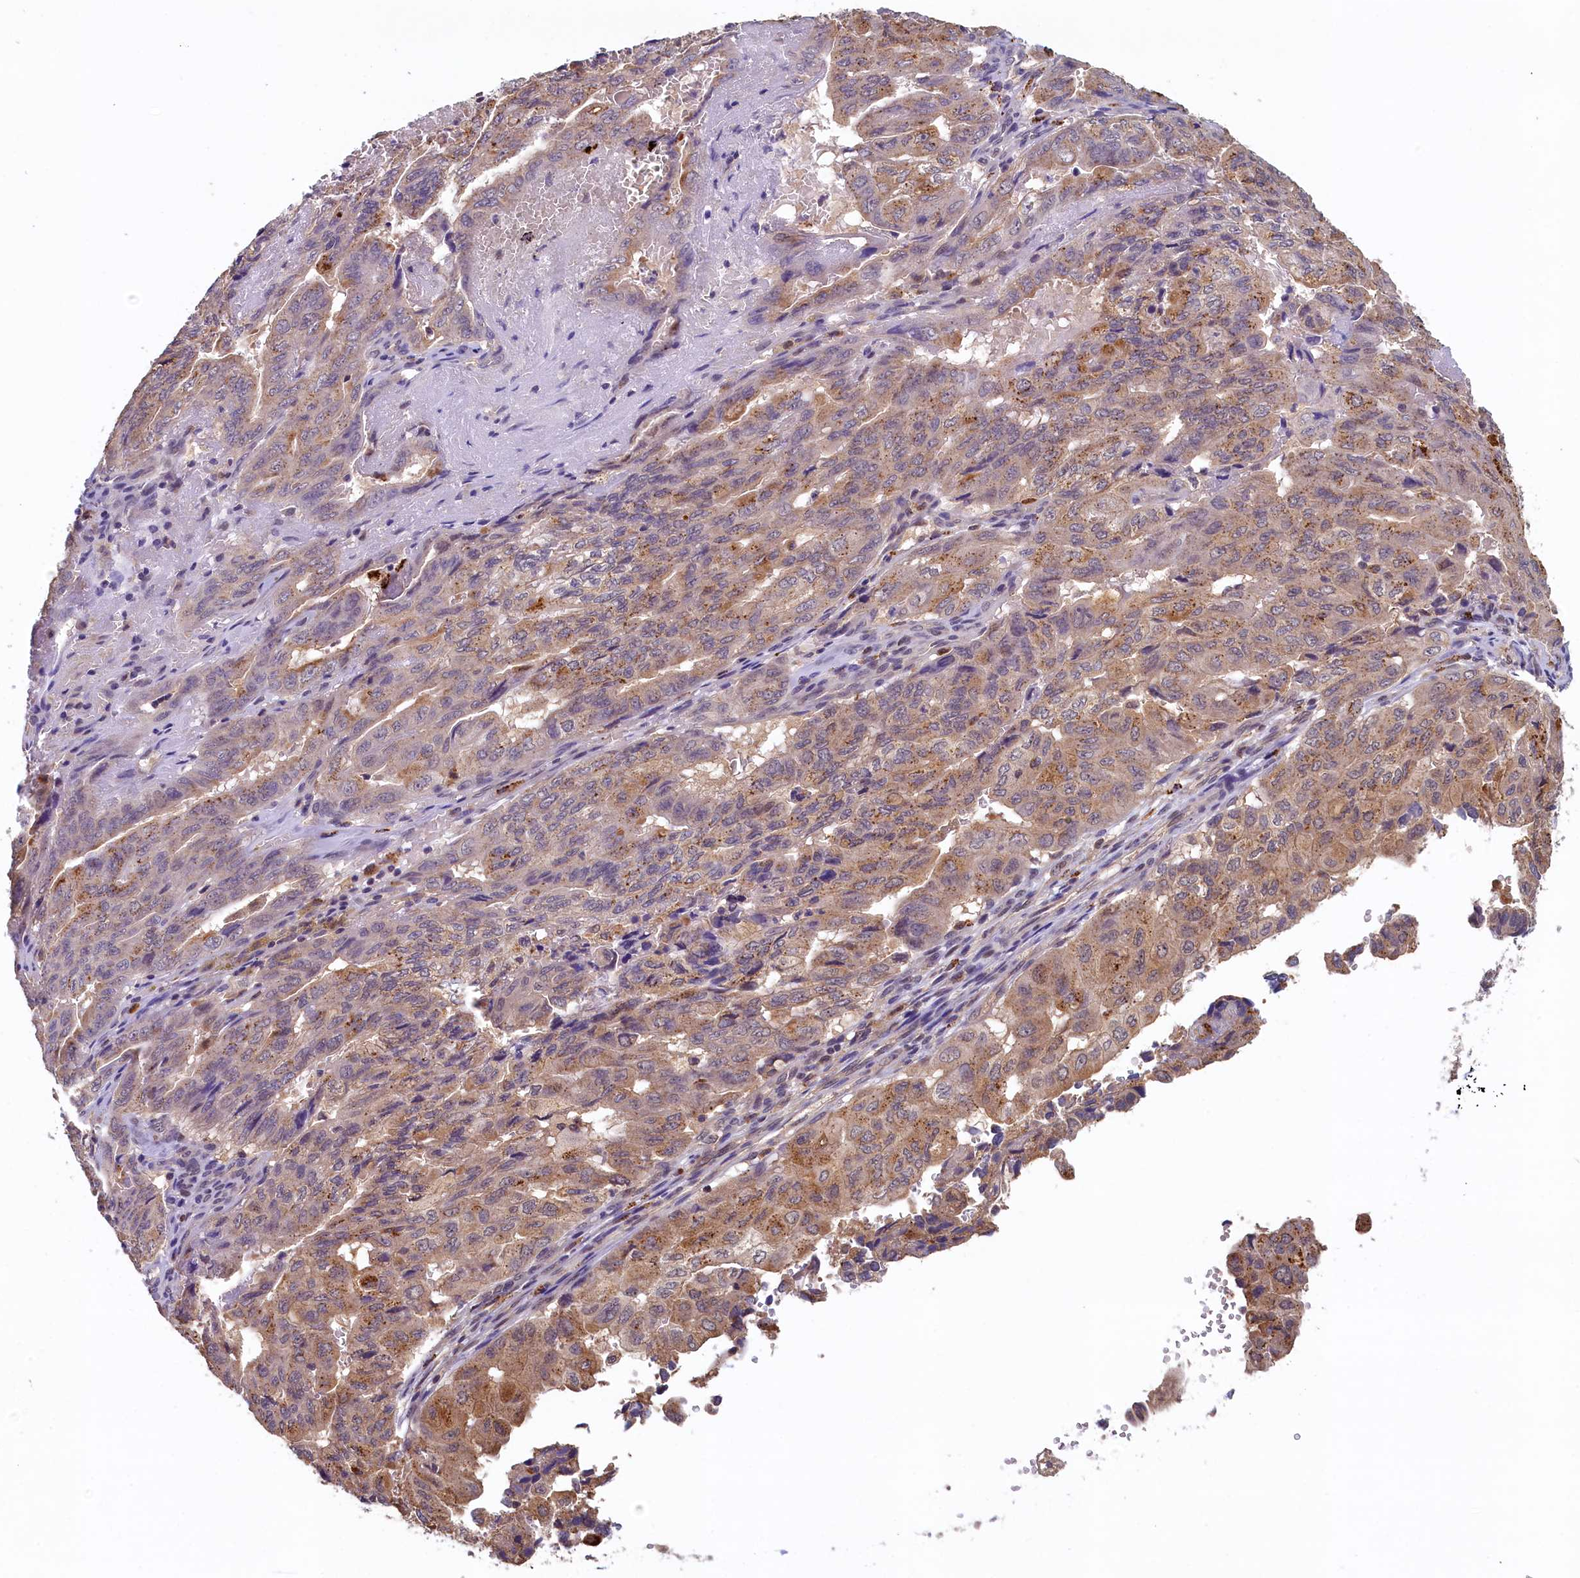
{"staining": {"intensity": "moderate", "quantity": "25%-75%", "location": "cytoplasmic/membranous"}, "tissue": "pancreatic cancer", "cell_type": "Tumor cells", "image_type": "cancer", "snomed": [{"axis": "morphology", "description": "Adenocarcinoma, NOS"}, {"axis": "topography", "description": "Pancreas"}], "caption": "Pancreatic cancer stained for a protein (brown) demonstrates moderate cytoplasmic/membranous positive expression in about 25%-75% of tumor cells.", "gene": "NUBP2", "patient": {"sex": "male", "age": 51}}